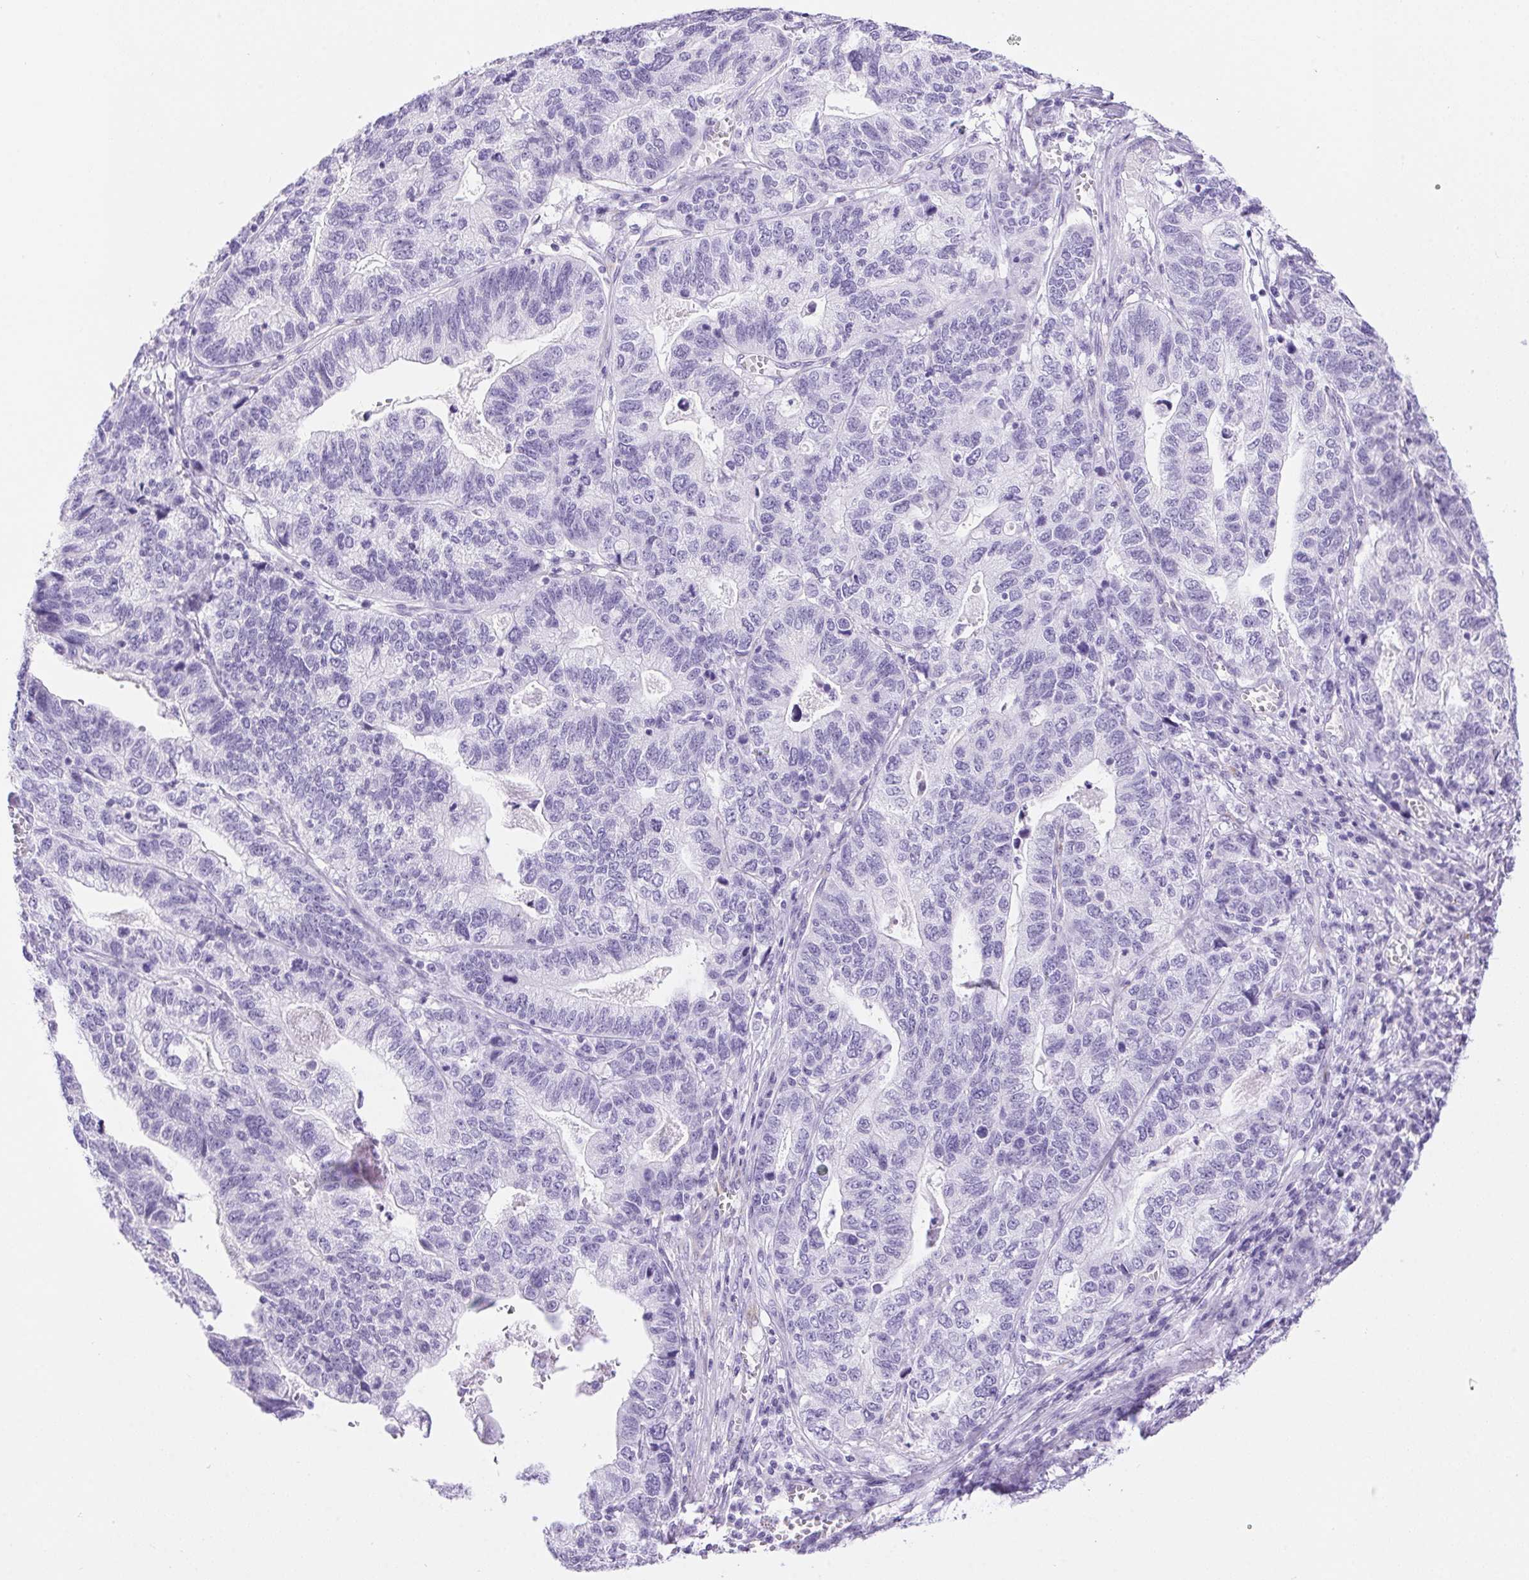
{"staining": {"intensity": "negative", "quantity": "none", "location": "none"}, "tissue": "stomach cancer", "cell_type": "Tumor cells", "image_type": "cancer", "snomed": [{"axis": "morphology", "description": "Adenocarcinoma, NOS"}, {"axis": "topography", "description": "Stomach, upper"}], "caption": "This is an IHC photomicrograph of human stomach cancer. There is no staining in tumor cells.", "gene": "ERP27", "patient": {"sex": "female", "age": 67}}